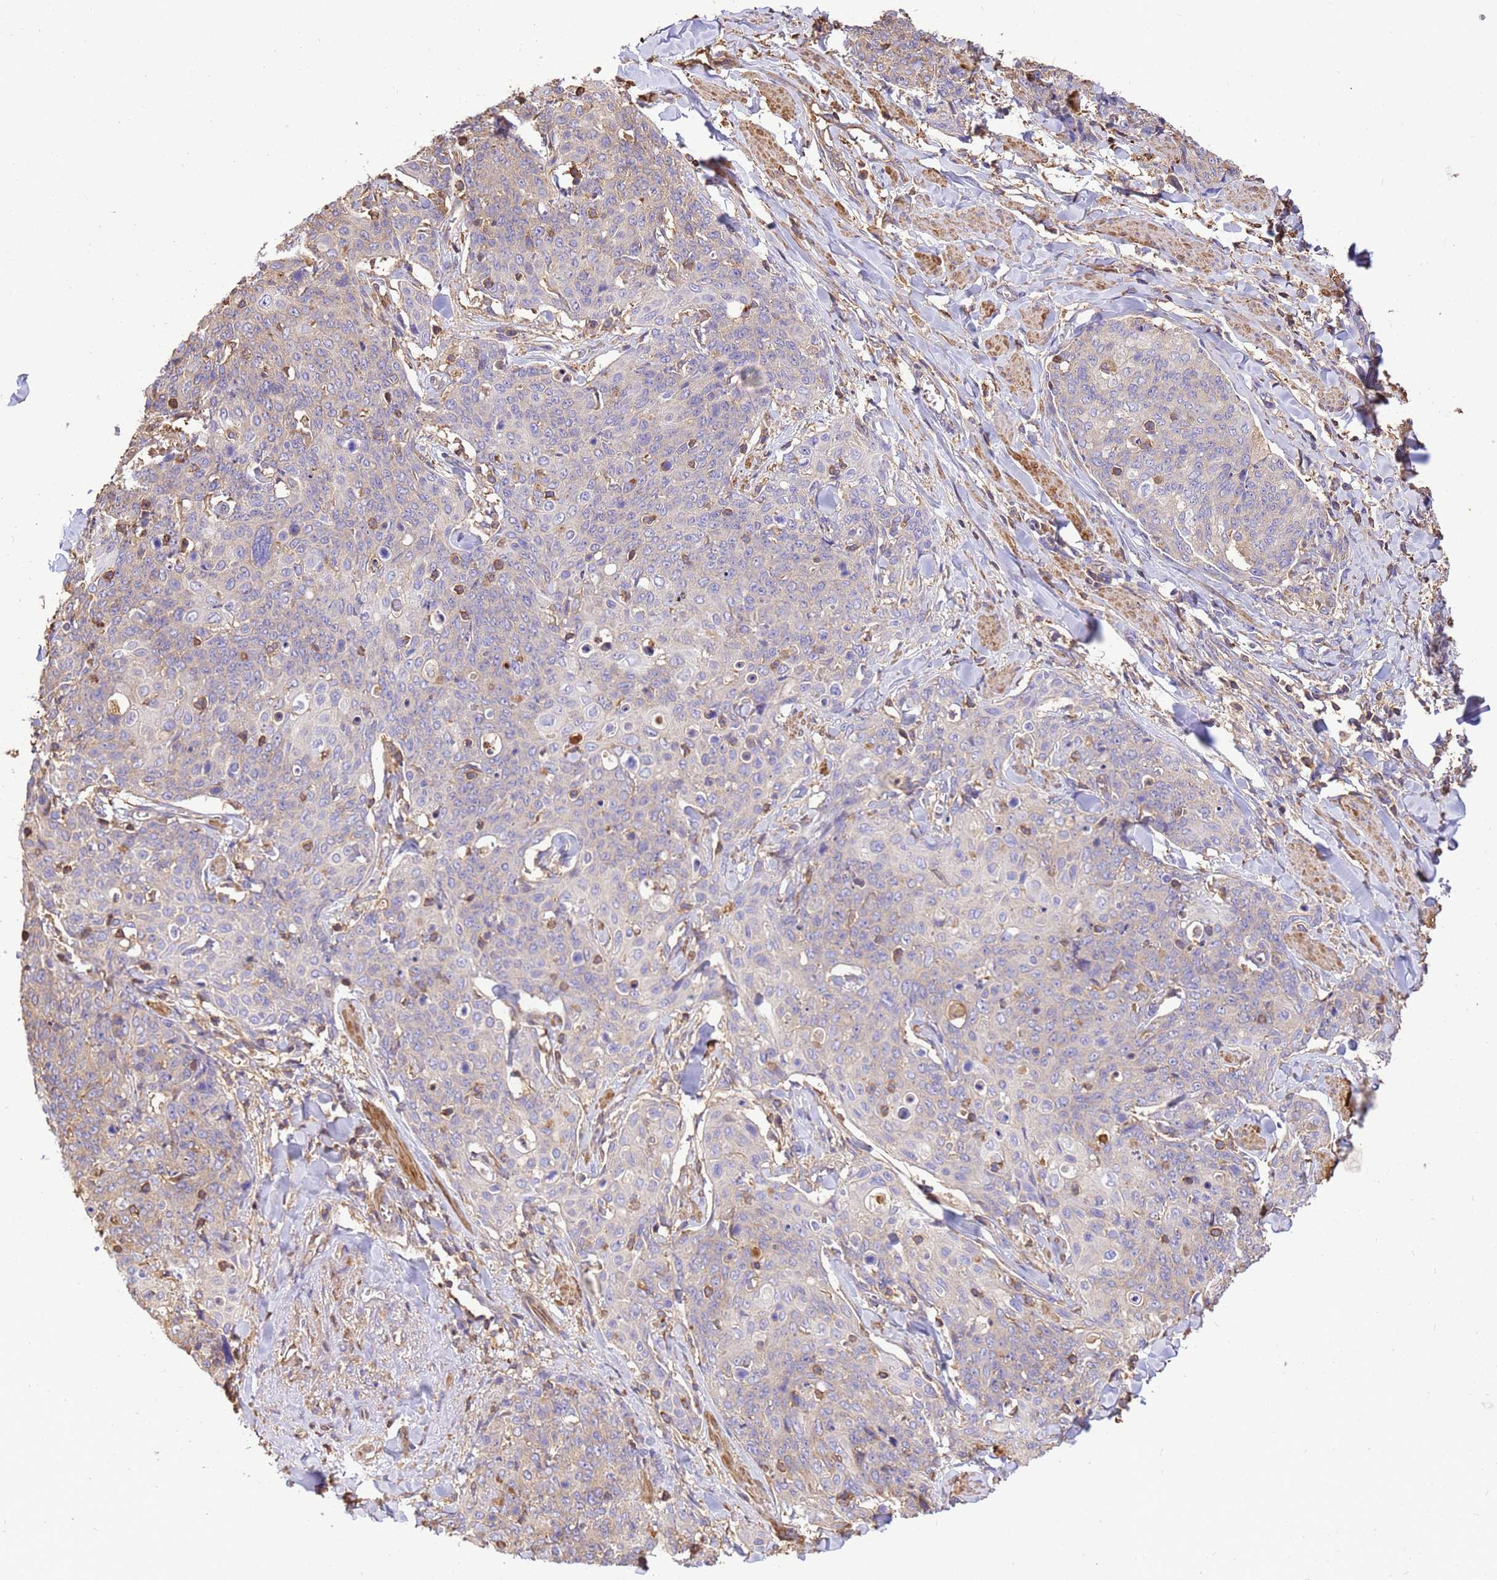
{"staining": {"intensity": "weak", "quantity": "<25%", "location": "cytoplasmic/membranous"}, "tissue": "skin cancer", "cell_type": "Tumor cells", "image_type": "cancer", "snomed": [{"axis": "morphology", "description": "Squamous cell carcinoma, NOS"}, {"axis": "topography", "description": "Skin"}, {"axis": "topography", "description": "Vulva"}], "caption": "This is an immunohistochemistry (IHC) micrograph of squamous cell carcinoma (skin). There is no staining in tumor cells.", "gene": "WDR64", "patient": {"sex": "female", "age": 85}}